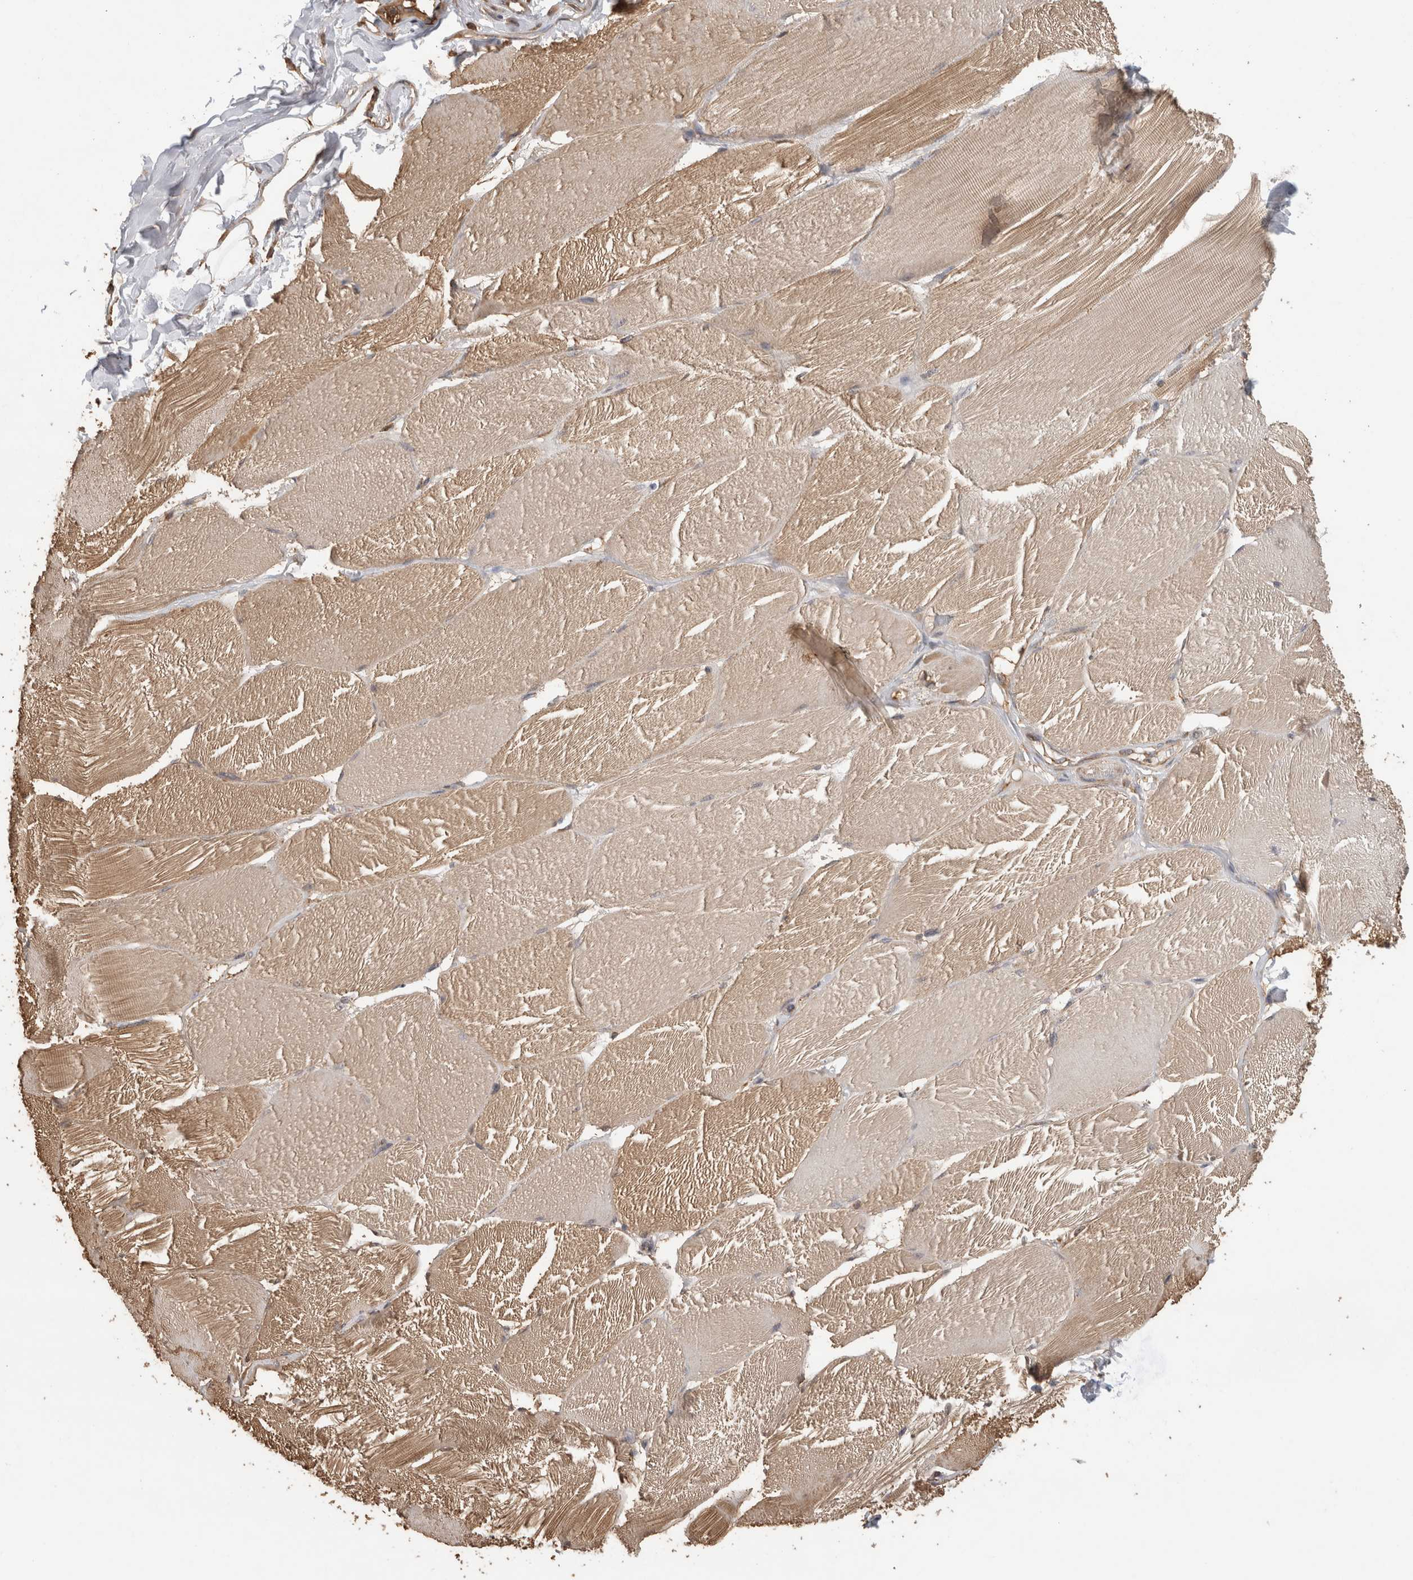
{"staining": {"intensity": "weak", "quantity": "25%-75%", "location": "cytoplasmic/membranous"}, "tissue": "skeletal muscle", "cell_type": "Myocytes", "image_type": "normal", "snomed": [{"axis": "morphology", "description": "Normal tissue, NOS"}, {"axis": "topography", "description": "Skin"}, {"axis": "topography", "description": "Skeletal muscle"}], "caption": "The histopathology image shows immunohistochemical staining of unremarkable skeletal muscle. There is weak cytoplasmic/membranous positivity is identified in approximately 25%-75% of myocytes.", "gene": "IMMP2L", "patient": {"sex": "male", "age": 83}}